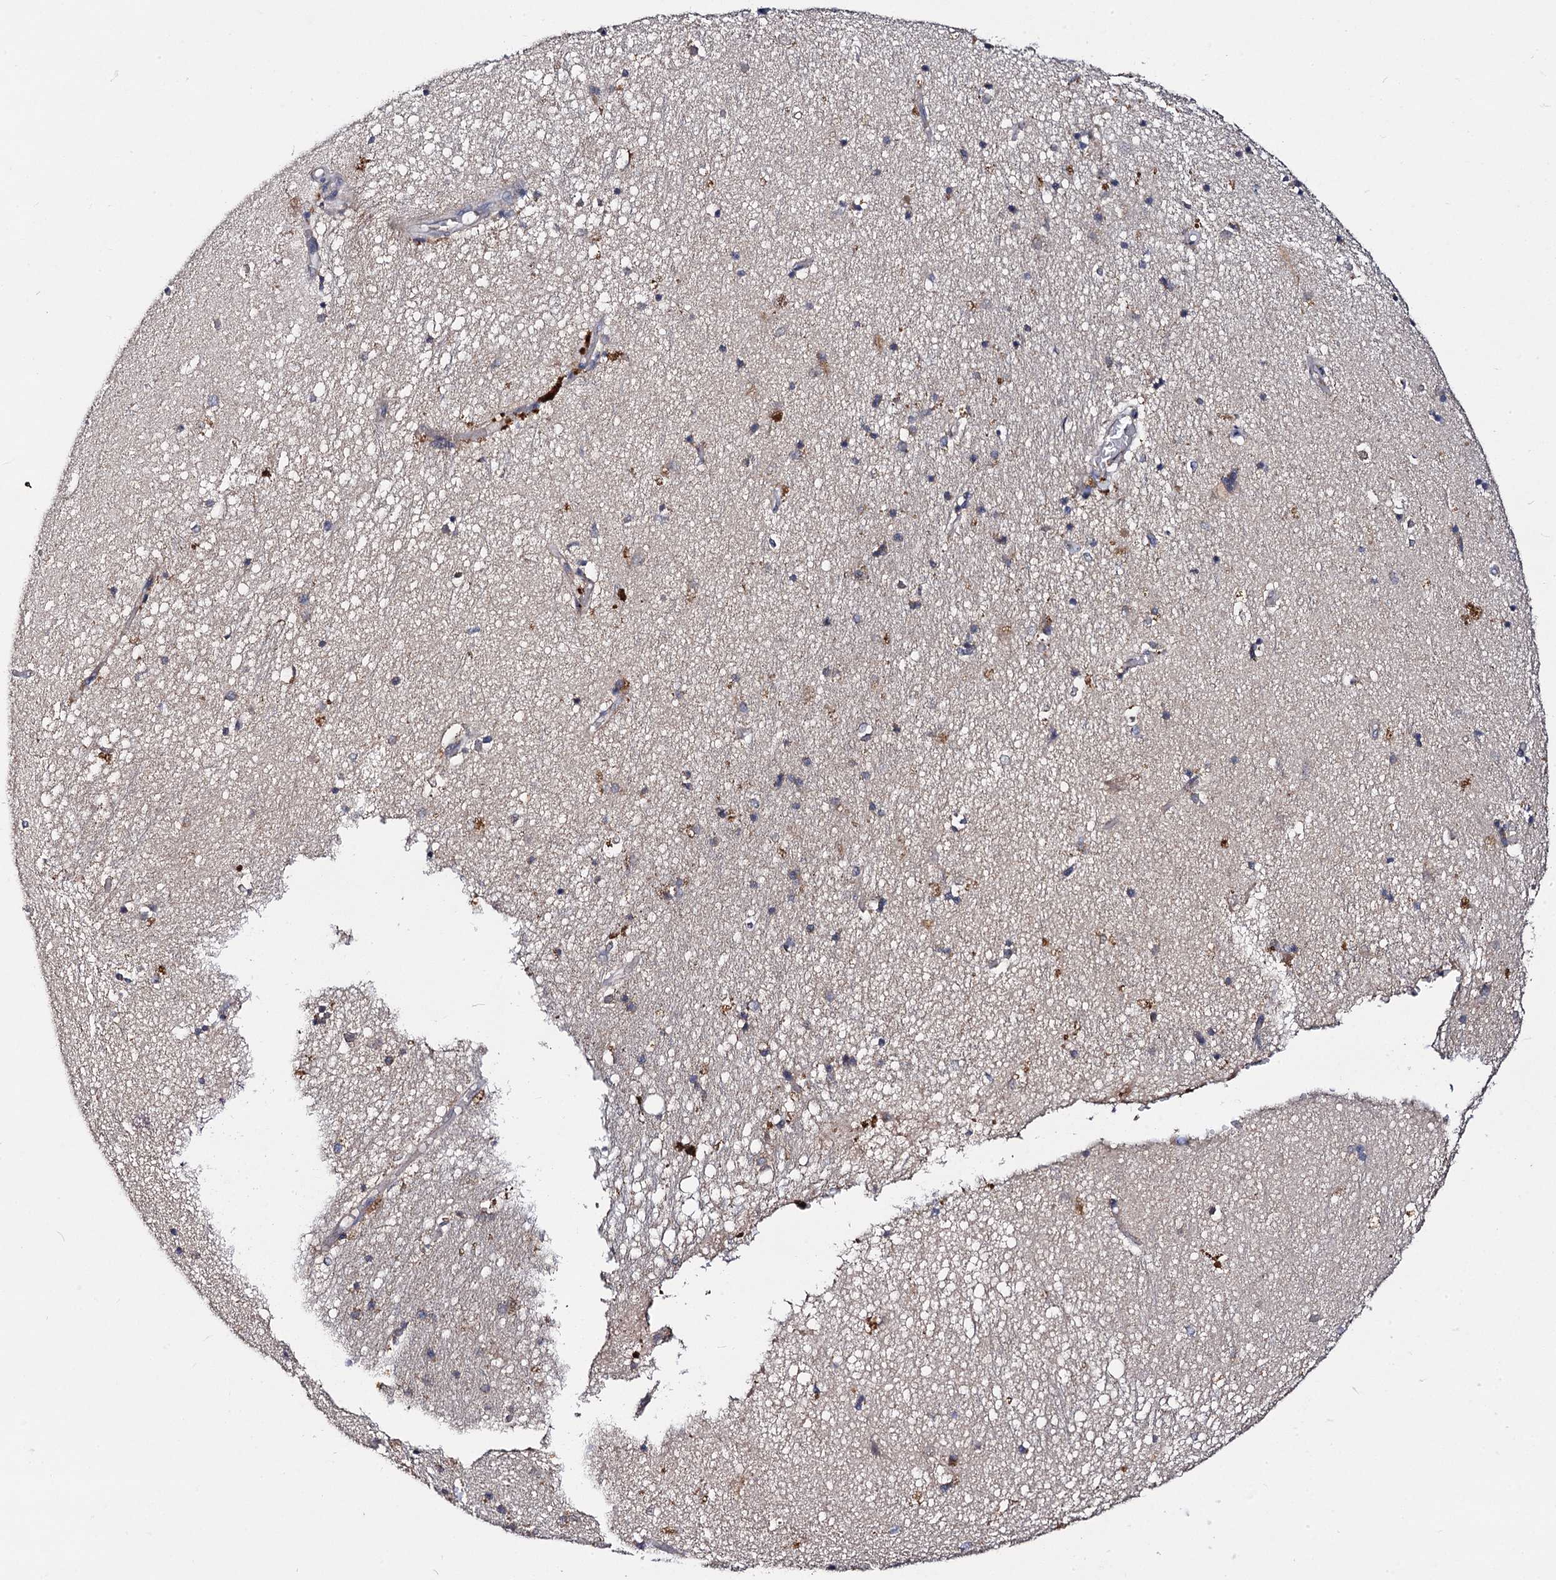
{"staining": {"intensity": "negative", "quantity": "none", "location": "none"}, "tissue": "hippocampus", "cell_type": "Glial cells", "image_type": "normal", "snomed": [{"axis": "morphology", "description": "Normal tissue, NOS"}, {"axis": "topography", "description": "Hippocampus"}], "caption": "Unremarkable hippocampus was stained to show a protein in brown. There is no significant expression in glial cells. (DAB (3,3'-diaminobenzidine) immunohistochemistry, high magnification).", "gene": "VPS37D", "patient": {"sex": "male", "age": 45}}